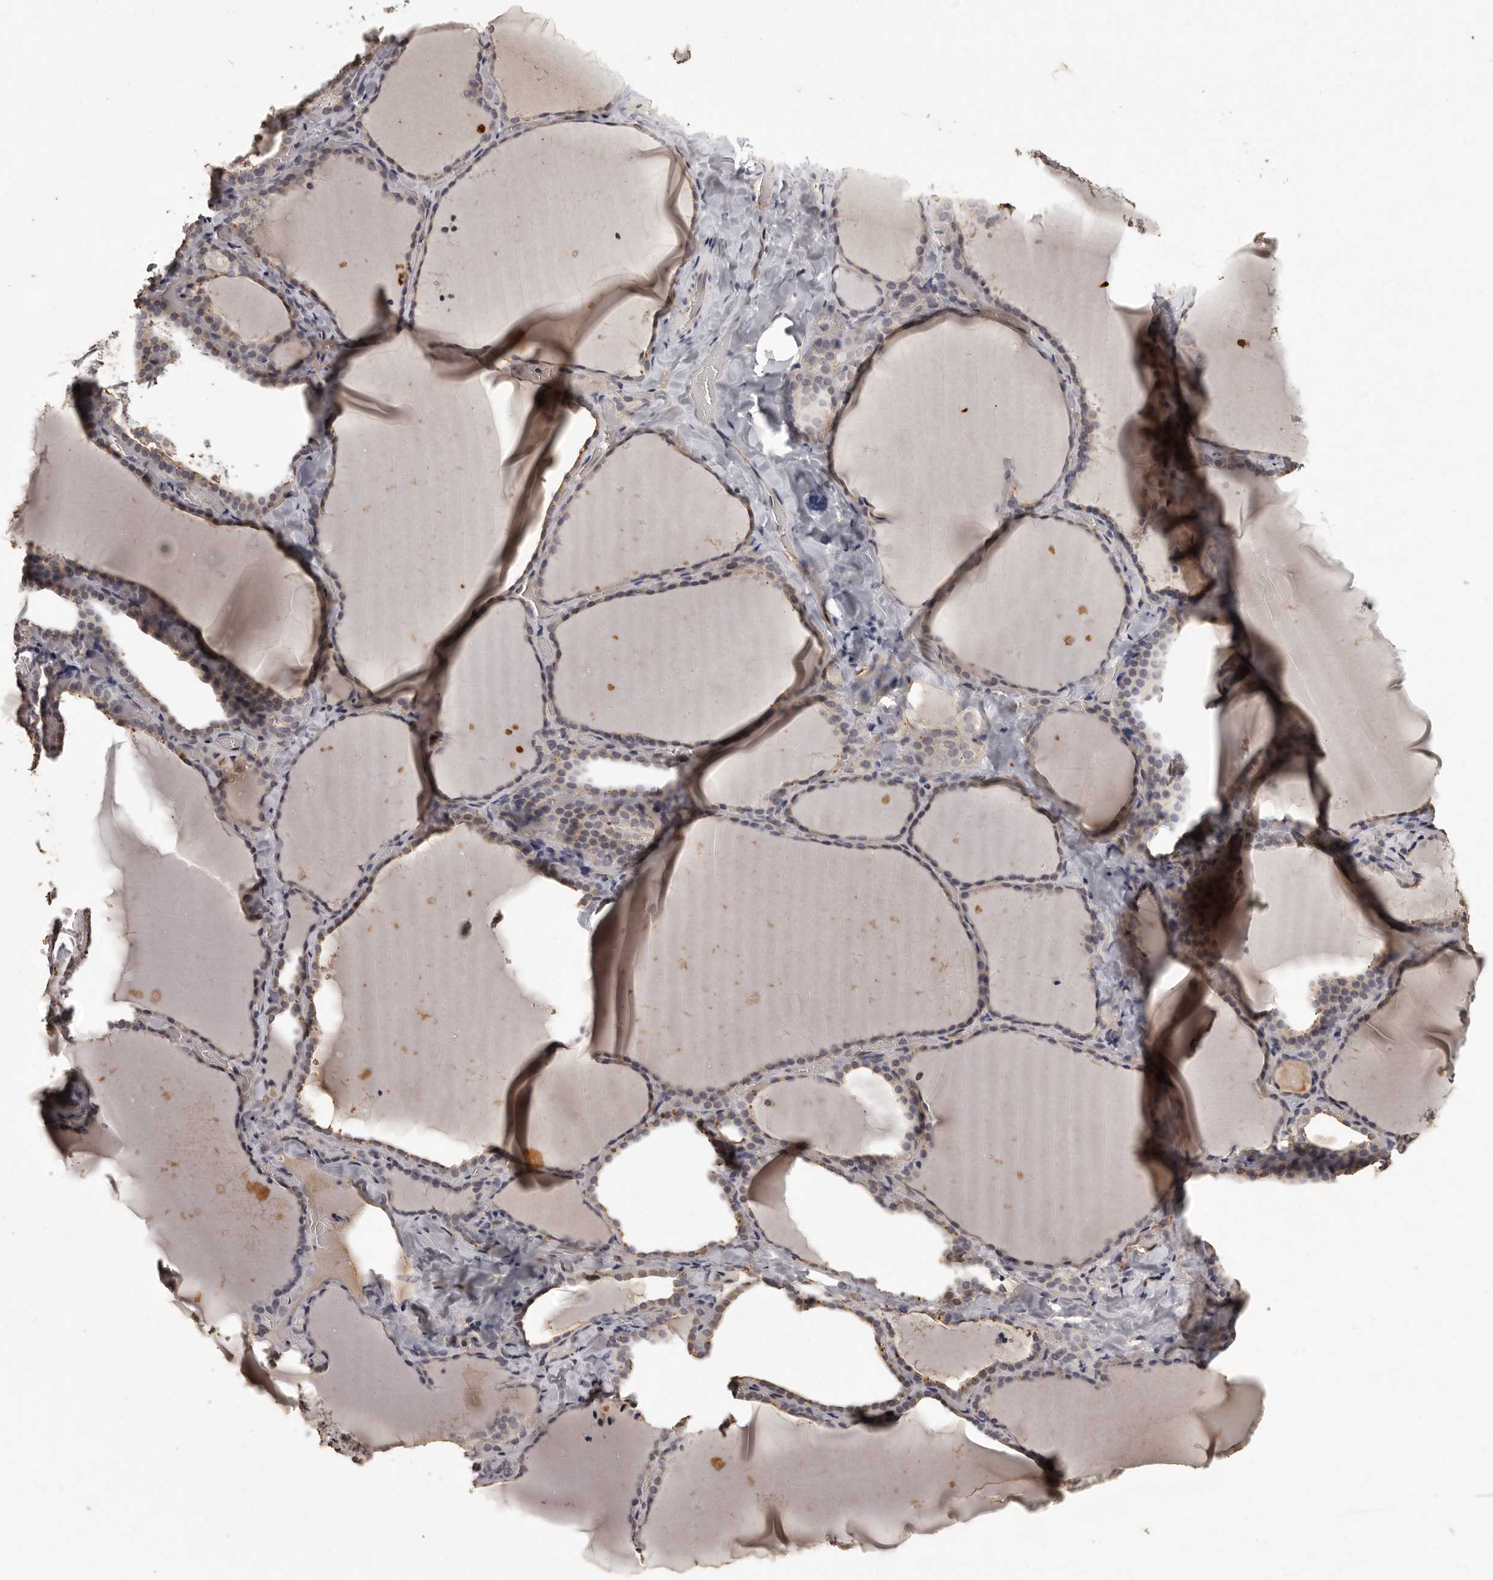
{"staining": {"intensity": "weak", "quantity": "25%-75%", "location": "cytoplasmic/membranous"}, "tissue": "thyroid gland", "cell_type": "Glandular cells", "image_type": "normal", "snomed": [{"axis": "morphology", "description": "Normal tissue, NOS"}, {"axis": "topography", "description": "Thyroid gland"}], "caption": "Protein expression analysis of normal thyroid gland shows weak cytoplasmic/membranous positivity in about 25%-75% of glandular cells. (Stains: DAB in brown, nuclei in blue, Microscopy: brightfield microscopy at high magnification).", "gene": "GPR78", "patient": {"sex": "female", "age": 22}}